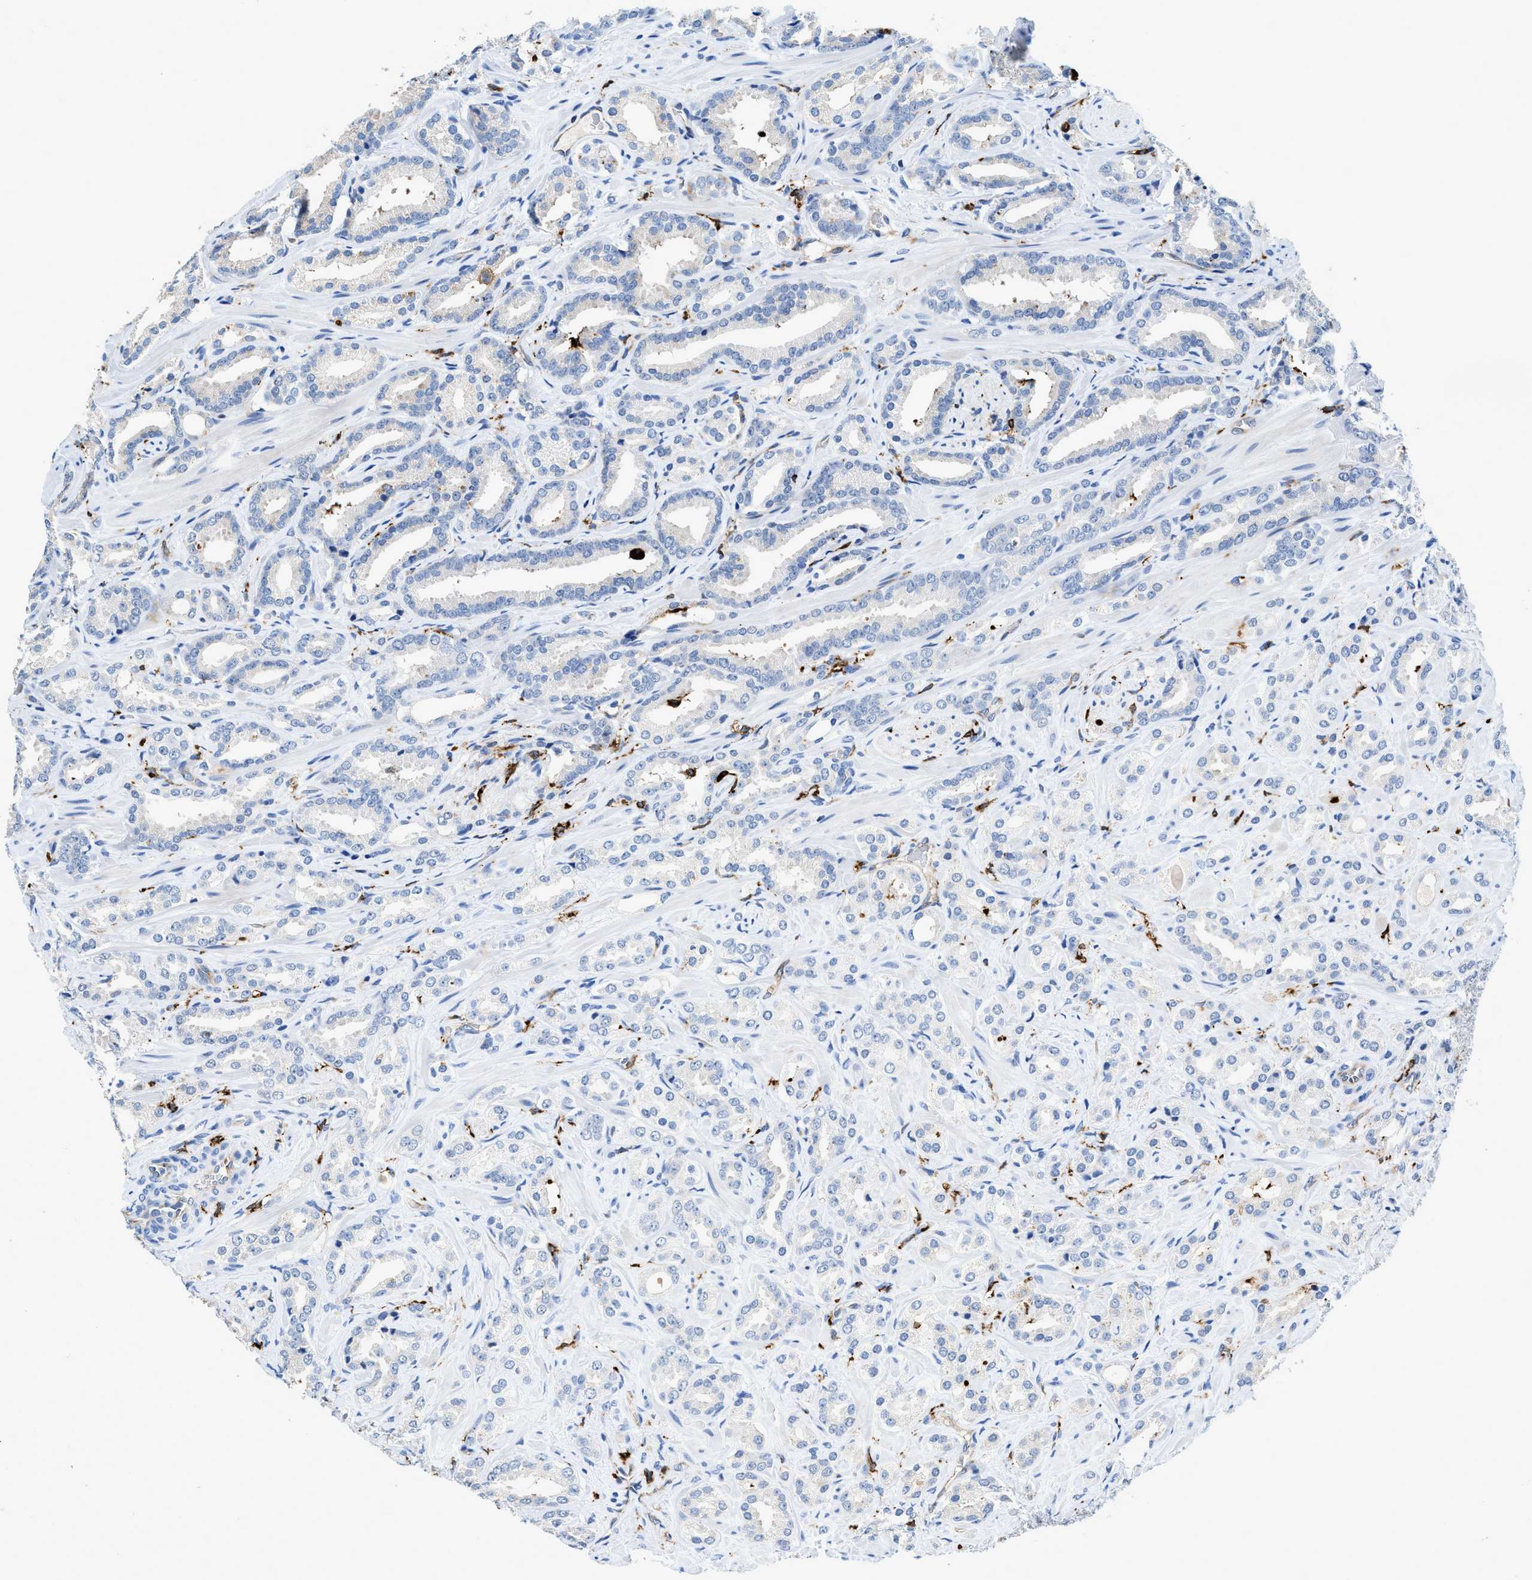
{"staining": {"intensity": "negative", "quantity": "none", "location": "none"}, "tissue": "prostate cancer", "cell_type": "Tumor cells", "image_type": "cancer", "snomed": [{"axis": "morphology", "description": "Adenocarcinoma, High grade"}, {"axis": "topography", "description": "Prostate"}], "caption": "DAB (3,3'-diaminobenzidine) immunohistochemical staining of prostate adenocarcinoma (high-grade) demonstrates no significant staining in tumor cells. The staining was performed using DAB (3,3'-diaminobenzidine) to visualize the protein expression in brown, while the nuclei were stained in blue with hematoxylin (Magnification: 20x).", "gene": "CD226", "patient": {"sex": "male", "age": 64}}